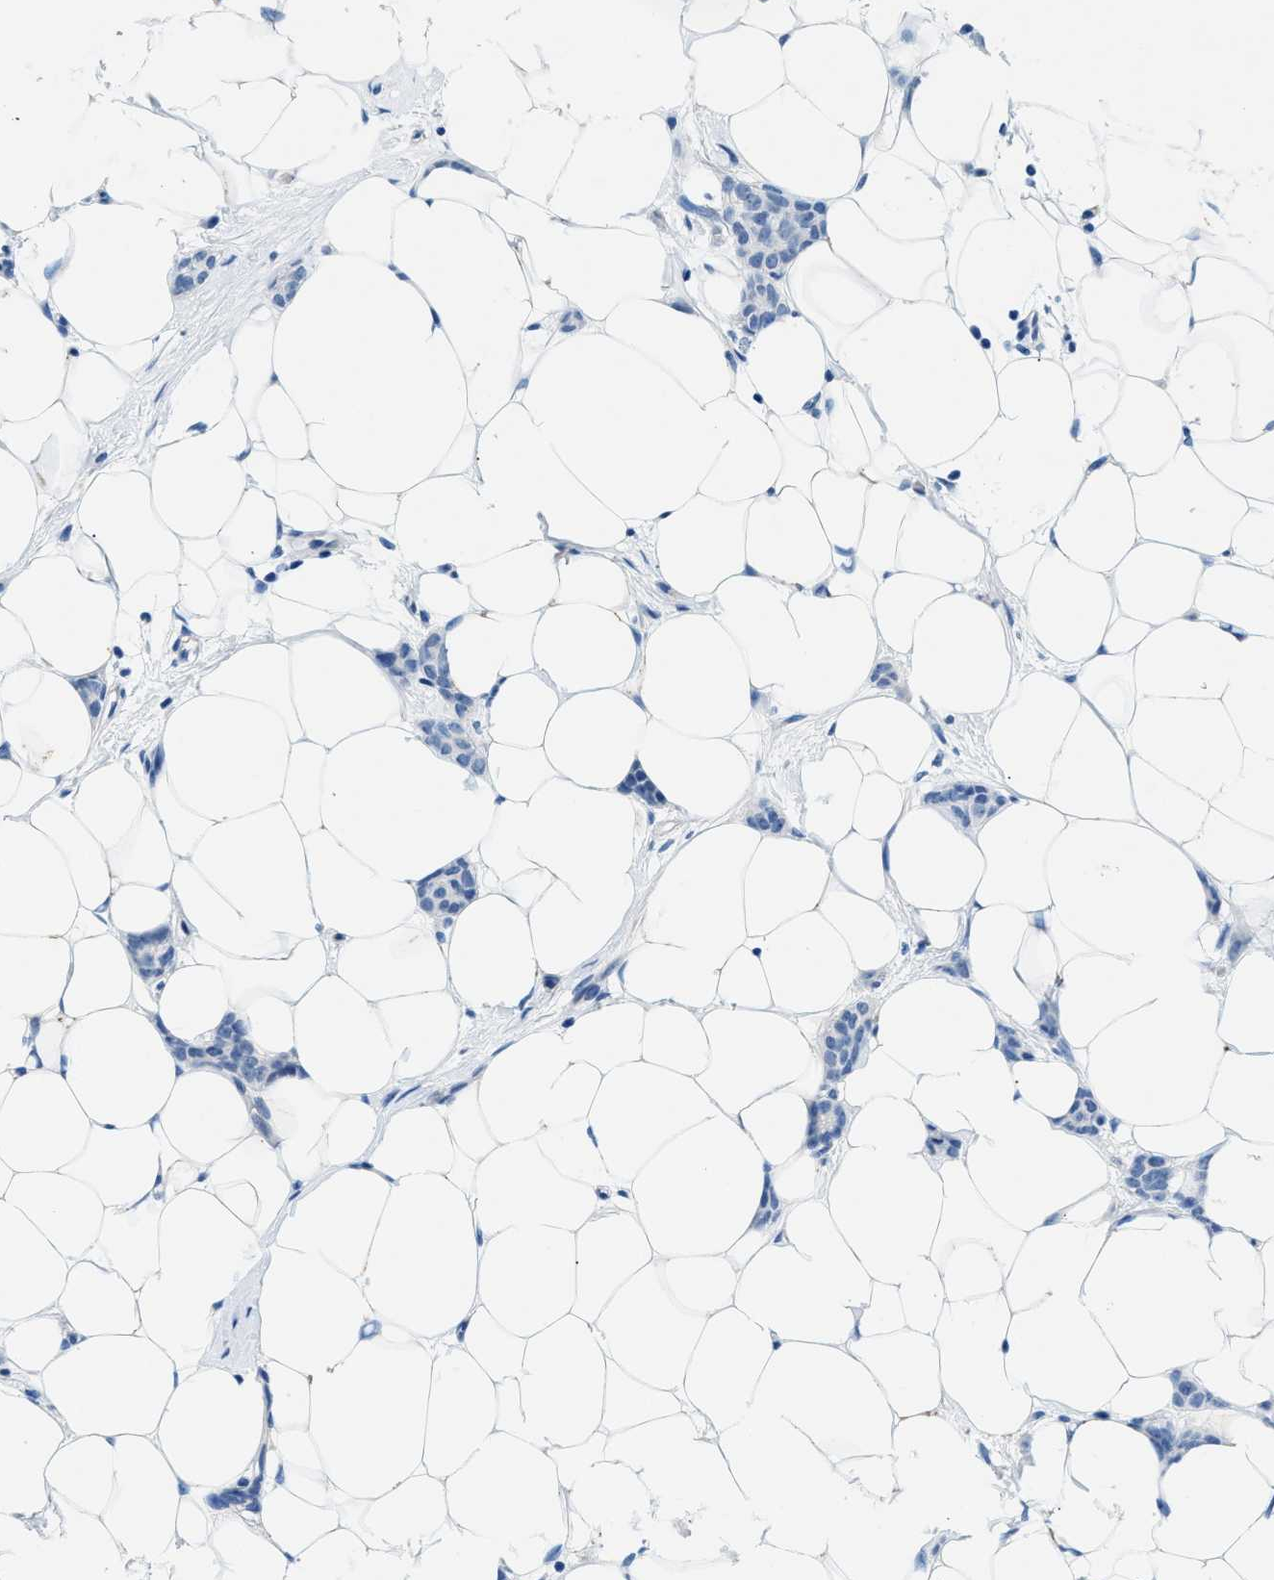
{"staining": {"intensity": "negative", "quantity": "none", "location": "none"}, "tissue": "breast cancer", "cell_type": "Tumor cells", "image_type": "cancer", "snomed": [{"axis": "morphology", "description": "Lobular carcinoma"}, {"axis": "topography", "description": "Skin"}, {"axis": "topography", "description": "Breast"}], "caption": "The image reveals no significant positivity in tumor cells of breast cancer.", "gene": "FDCSP", "patient": {"sex": "female", "age": 46}}